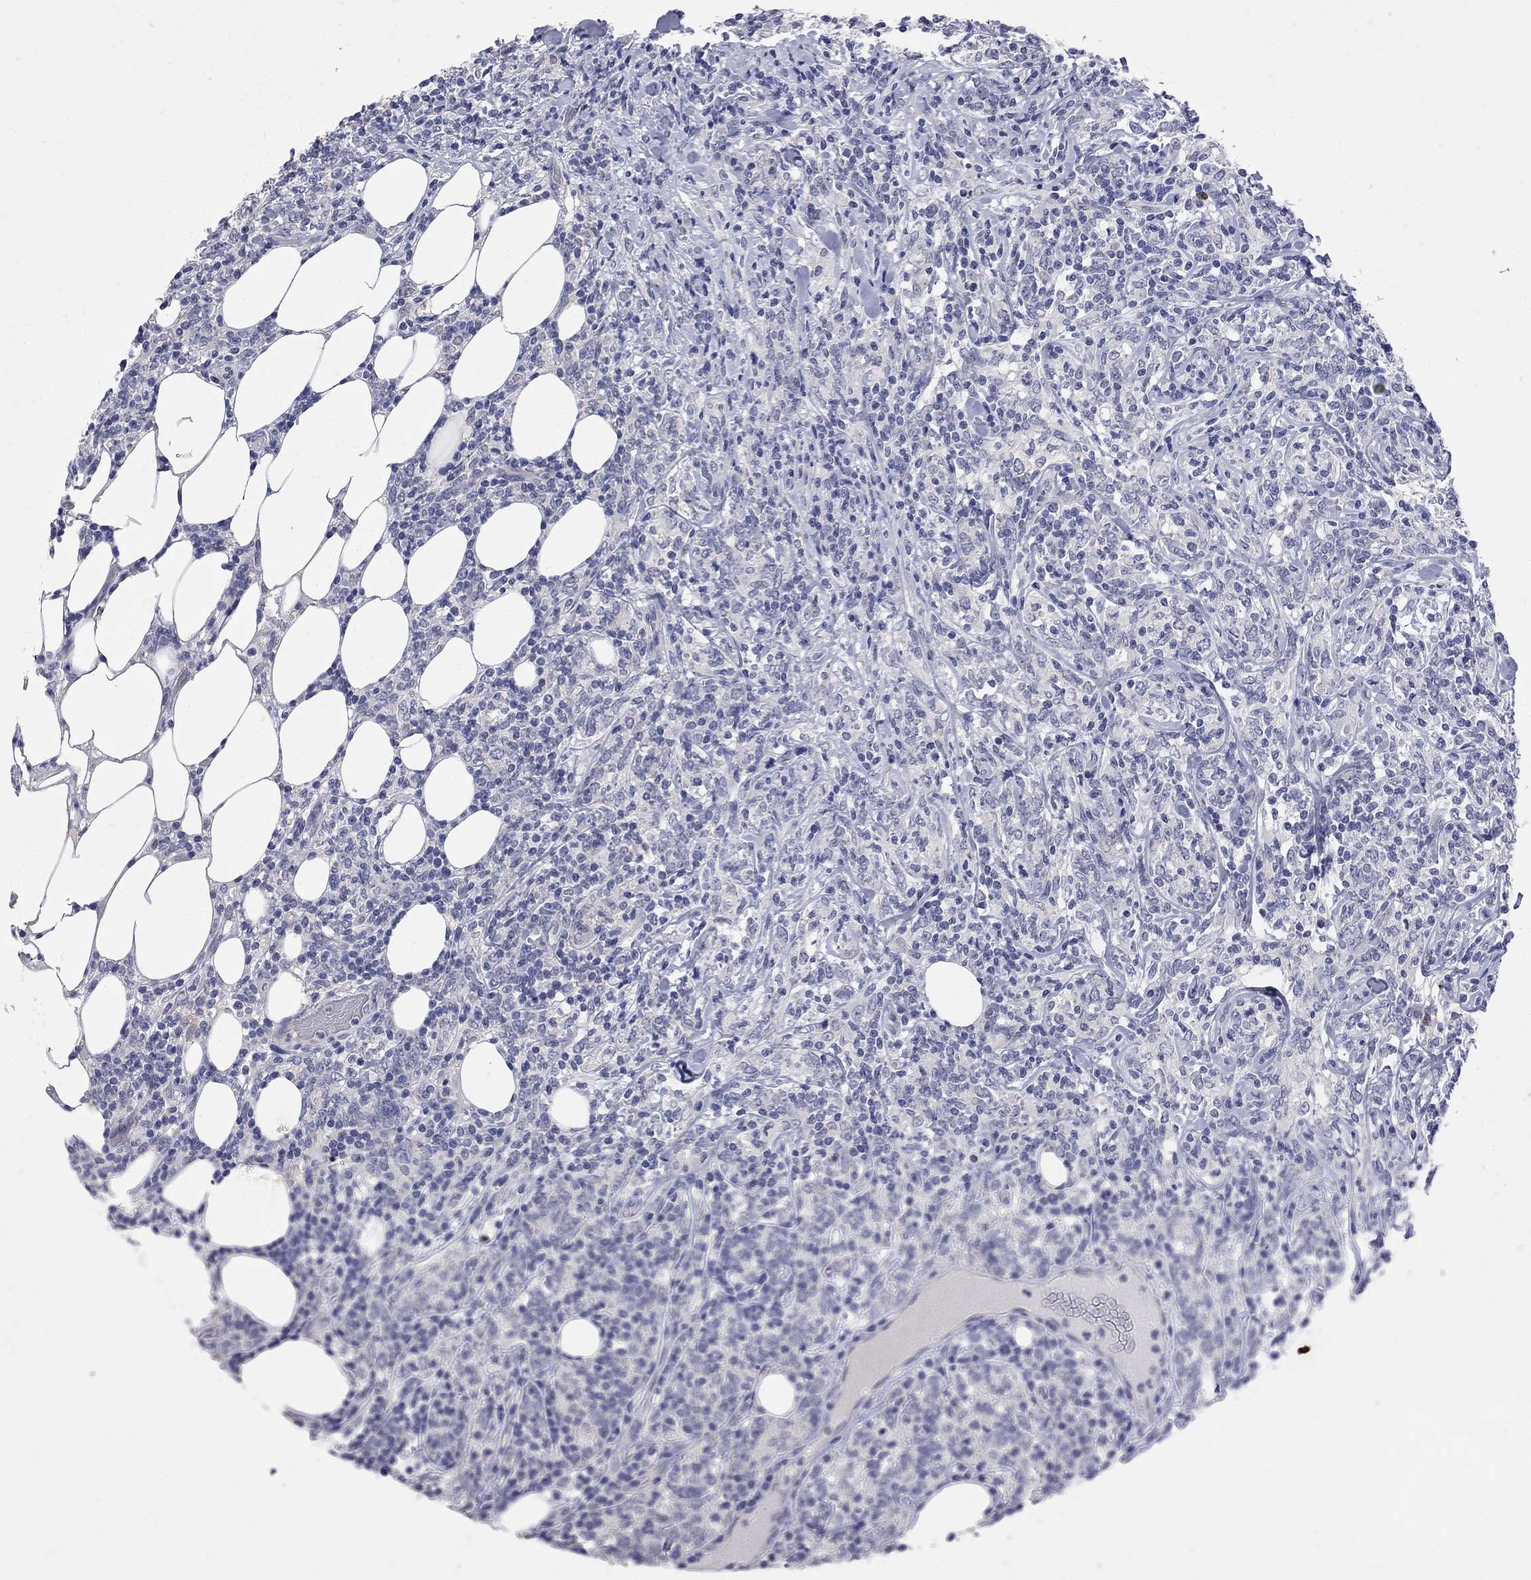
{"staining": {"intensity": "negative", "quantity": "none", "location": "none"}, "tissue": "lymphoma", "cell_type": "Tumor cells", "image_type": "cancer", "snomed": [{"axis": "morphology", "description": "Malignant lymphoma, non-Hodgkin's type, High grade"}, {"axis": "topography", "description": "Lymph node"}], "caption": "This is a histopathology image of immunohistochemistry (IHC) staining of malignant lymphoma, non-Hodgkin's type (high-grade), which shows no staining in tumor cells.", "gene": "NOS2", "patient": {"sex": "female", "age": 84}}